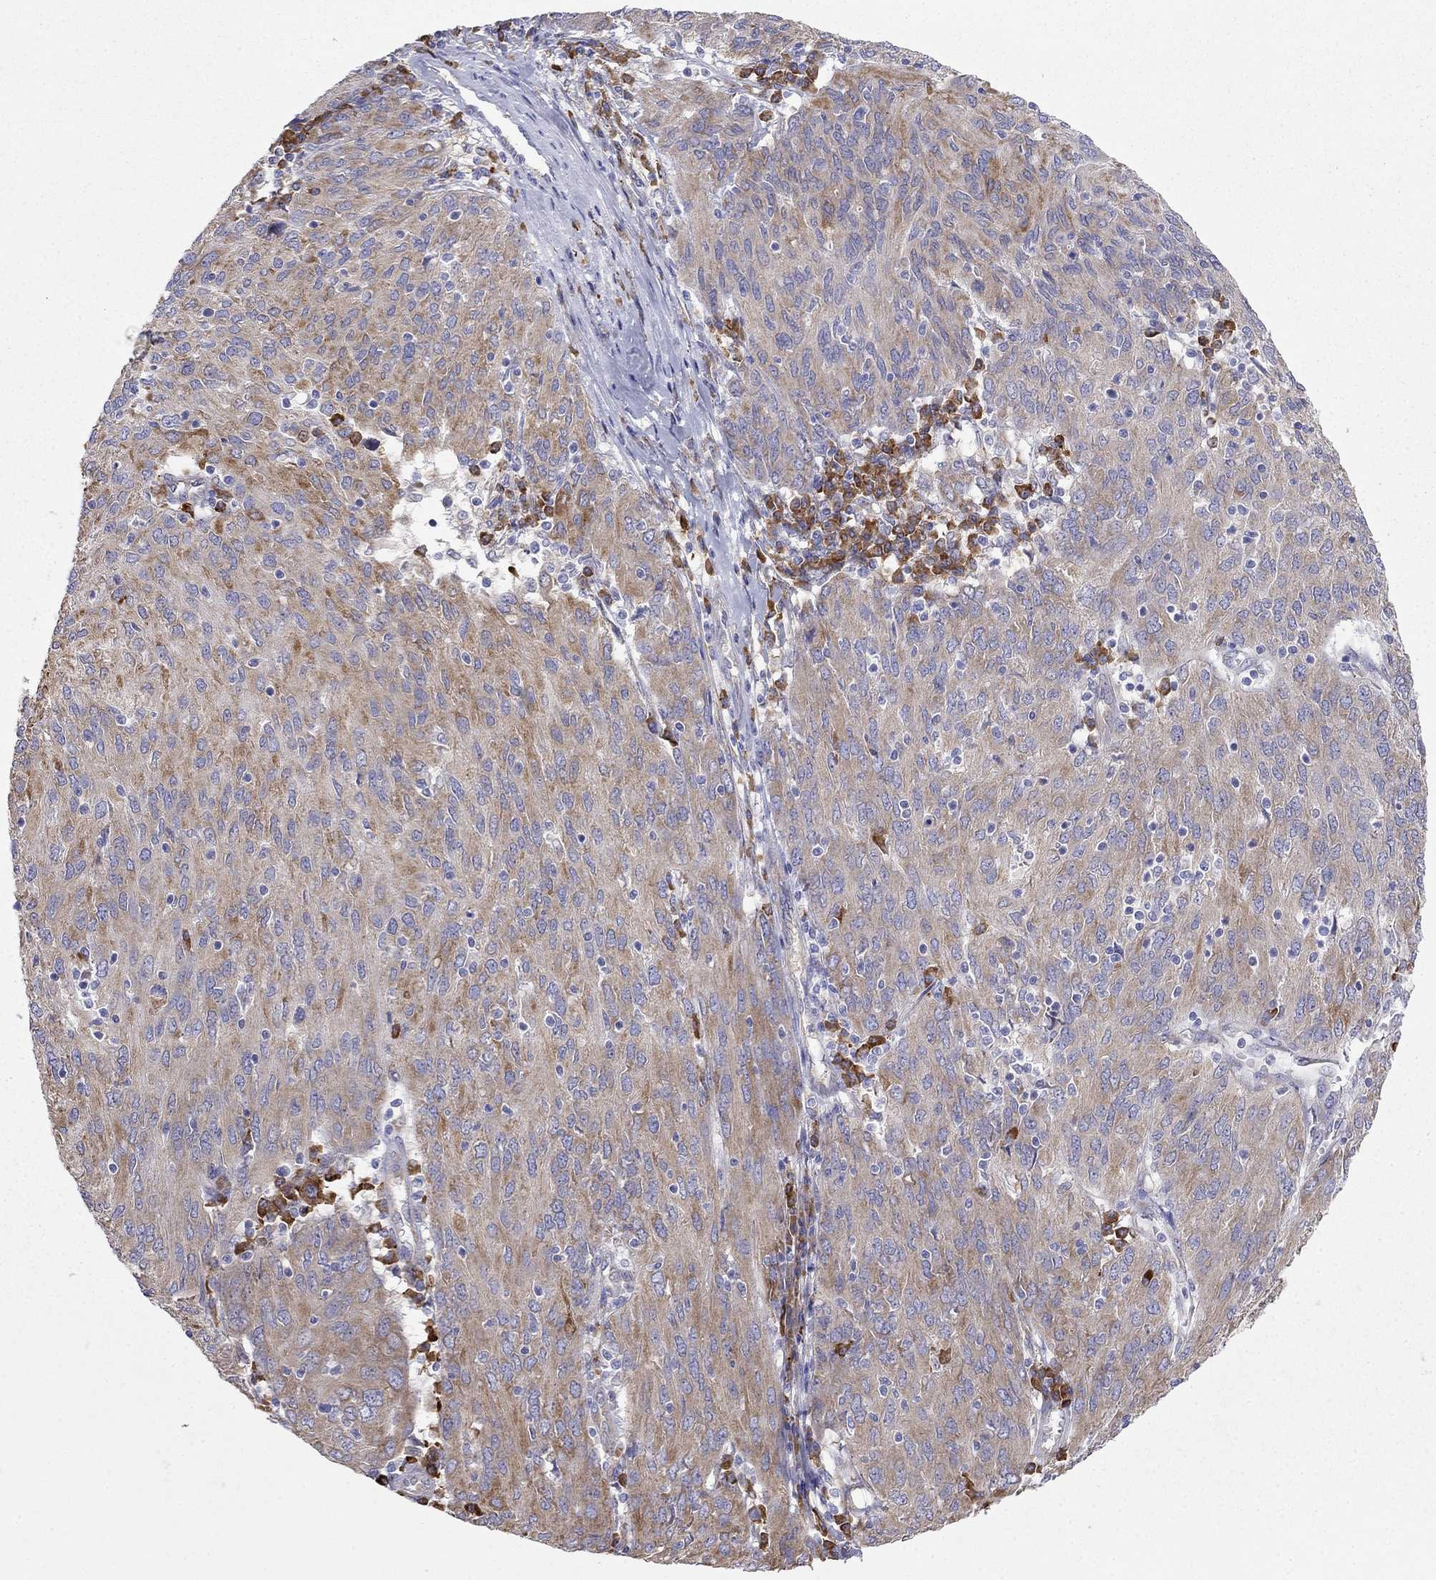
{"staining": {"intensity": "moderate", "quantity": ">75%", "location": "cytoplasmic/membranous"}, "tissue": "ovarian cancer", "cell_type": "Tumor cells", "image_type": "cancer", "snomed": [{"axis": "morphology", "description": "Carcinoma, endometroid"}, {"axis": "topography", "description": "Ovary"}], "caption": "Human endometroid carcinoma (ovarian) stained for a protein (brown) displays moderate cytoplasmic/membranous positive expression in about >75% of tumor cells.", "gene": "LONRF2", "patient": {"sex": "female", "age": 50}}